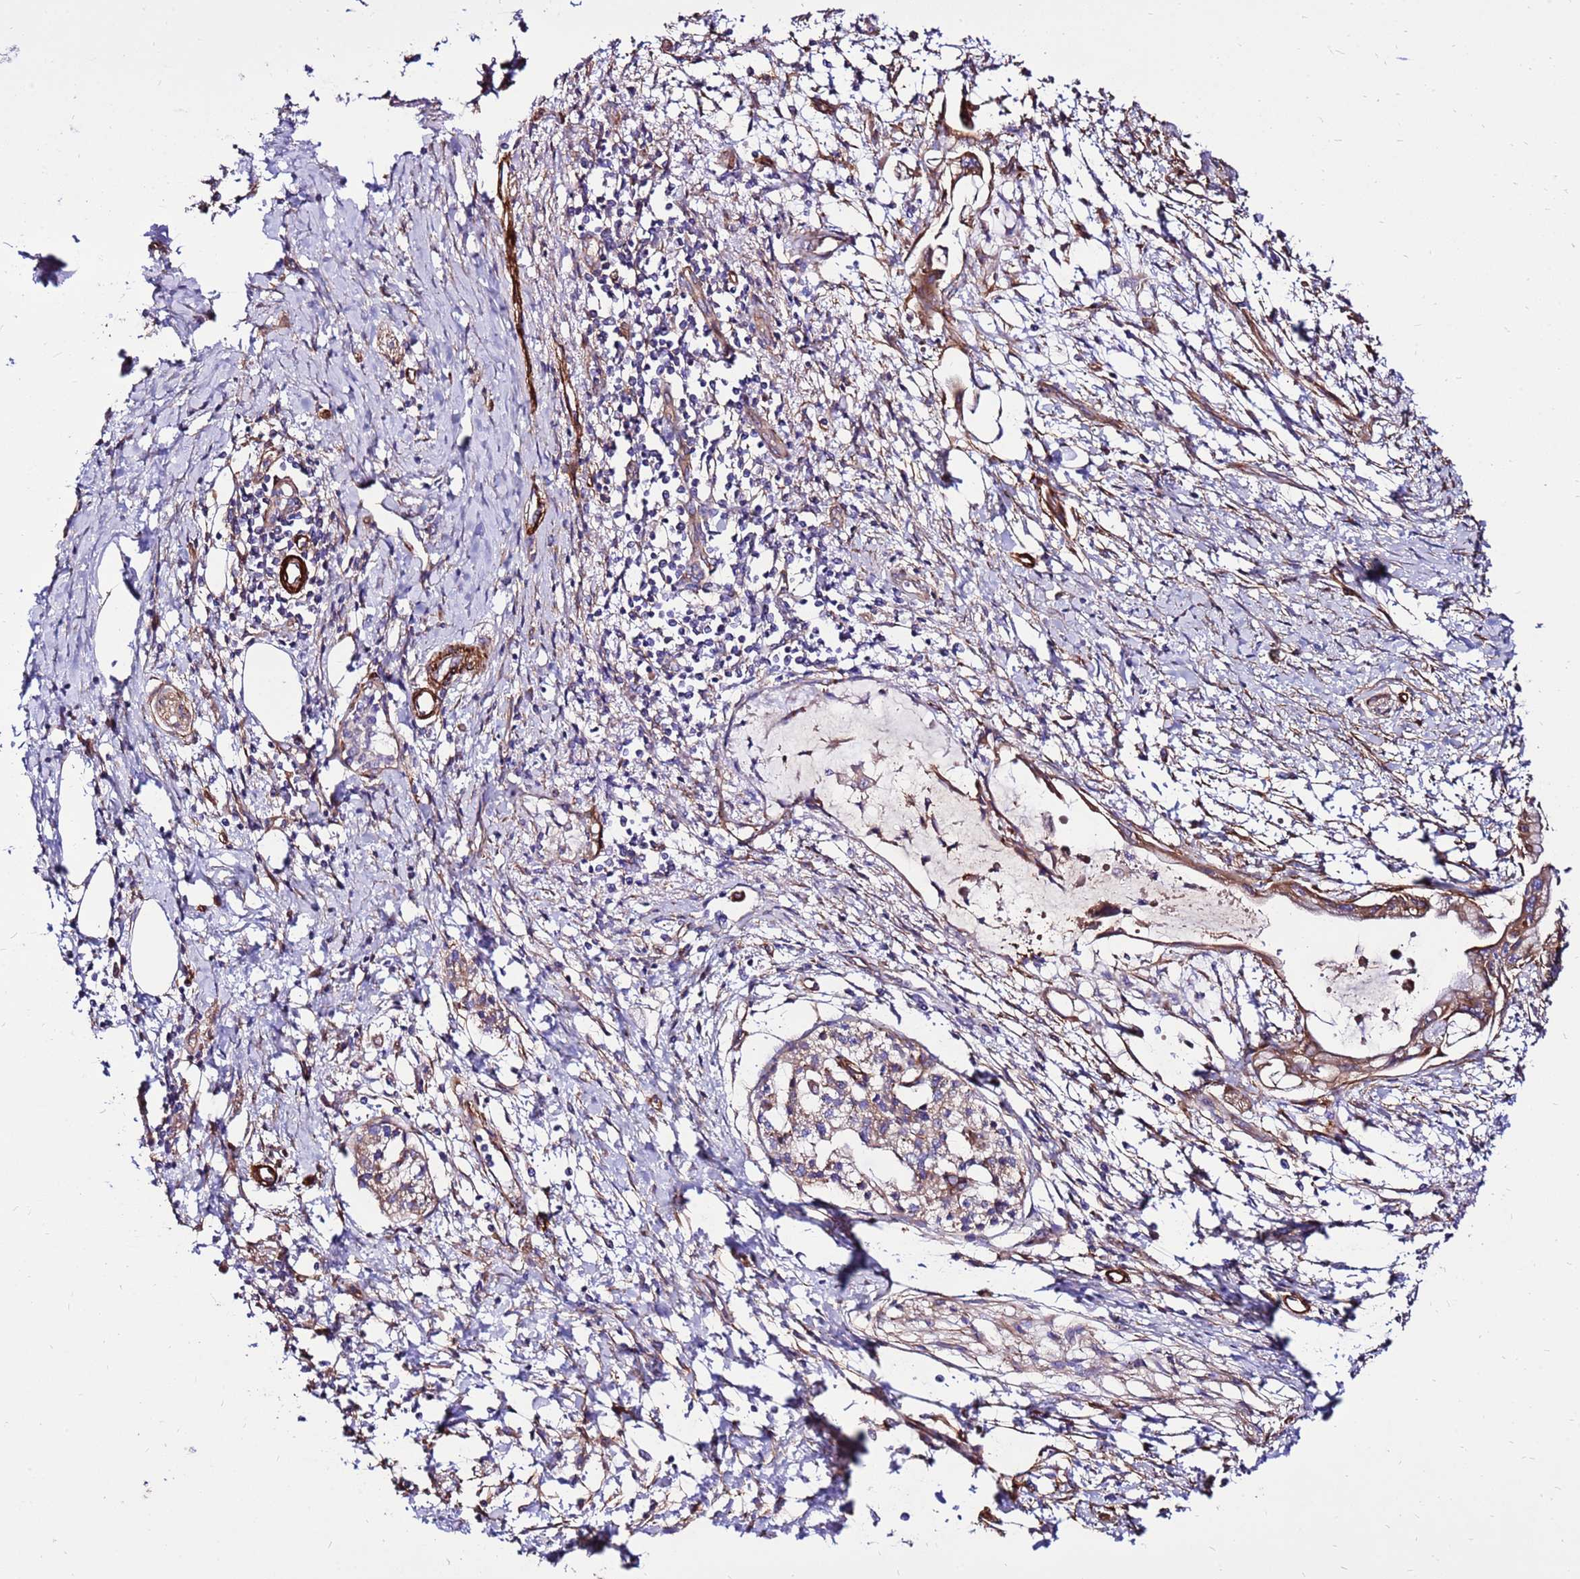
{"staining": {"intensity": "weak", "quantity": ">75%", "location": "cytoplasmic/membranous"}, "tissue": "pancreatic cancer", "cell_type": "Tumor cells", "image_type": "cancer", "snomed": [{"axis": "morphology", "description": "Adenocarcinoma, NOS"}, {"axis": "topography", "description": "Pancreas"}], "caption": "A brown stain labels weak cytoplasmic/membranous expression of a protein in human pancreatic adenocarcinoma tumor cells. The staining is performed using DAB brown chromogen to label protein expression. The nuclei are counter-stained blue using hematoxylin.", "gene": "EI24", "patient": {"sex": "male", "age": 48}}